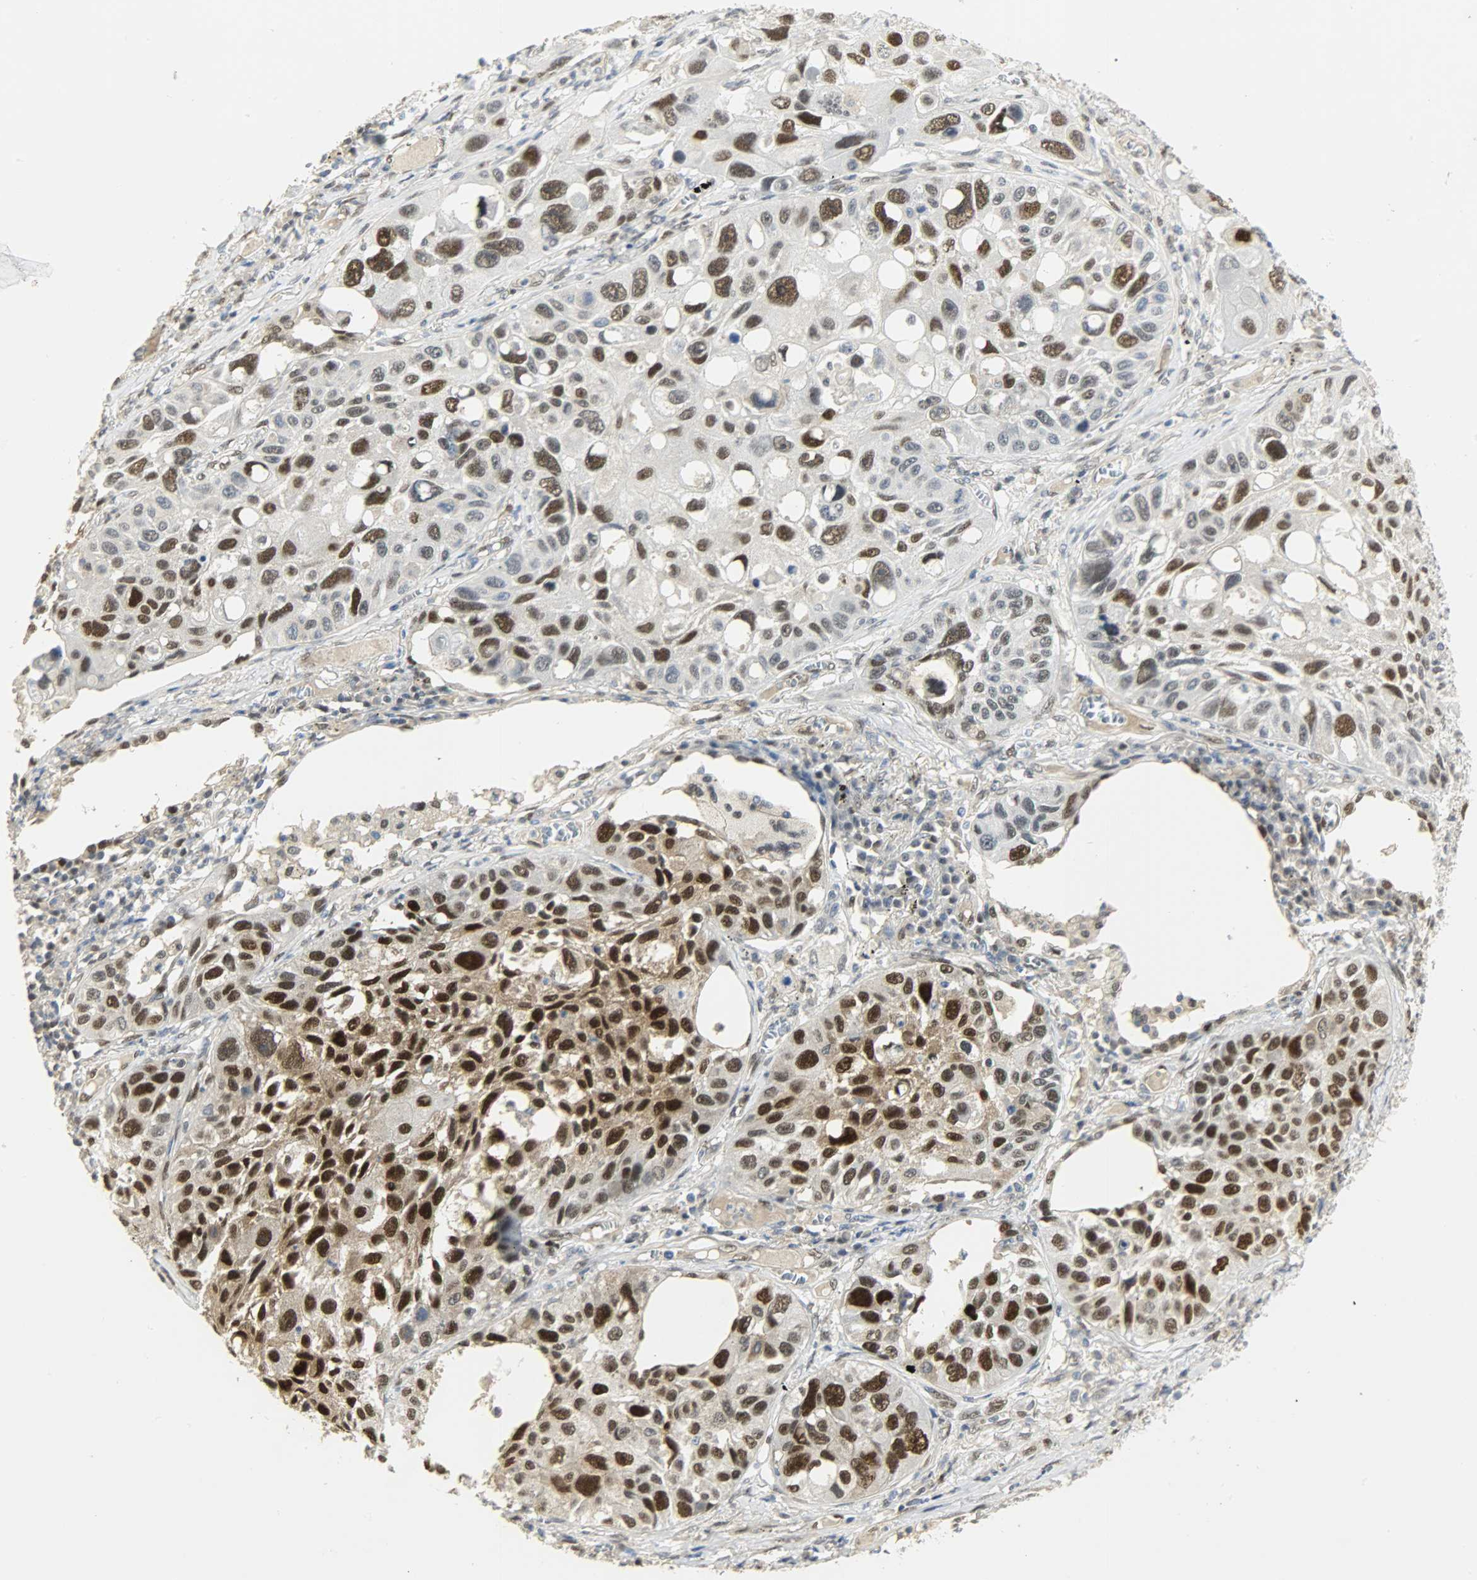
{"staining": {"intensity": "strong", "quantity": ">75%", "location": "nuclear"}, "tissue": "lung cancer", "cell_type": "Tumor cells", "image_type": "cancer", "snomed": [{"axis": "morphology", "description": "Squamous cell carcinoma, NOS"}, {"axis": "topography", "description": "Lung"}], "caption": "Lung cancer stained with a protein marker demonstrates strong staining in tumor cells.", "gene": "NPEPL1", "patient": {"sex": "male", "age": 71}}